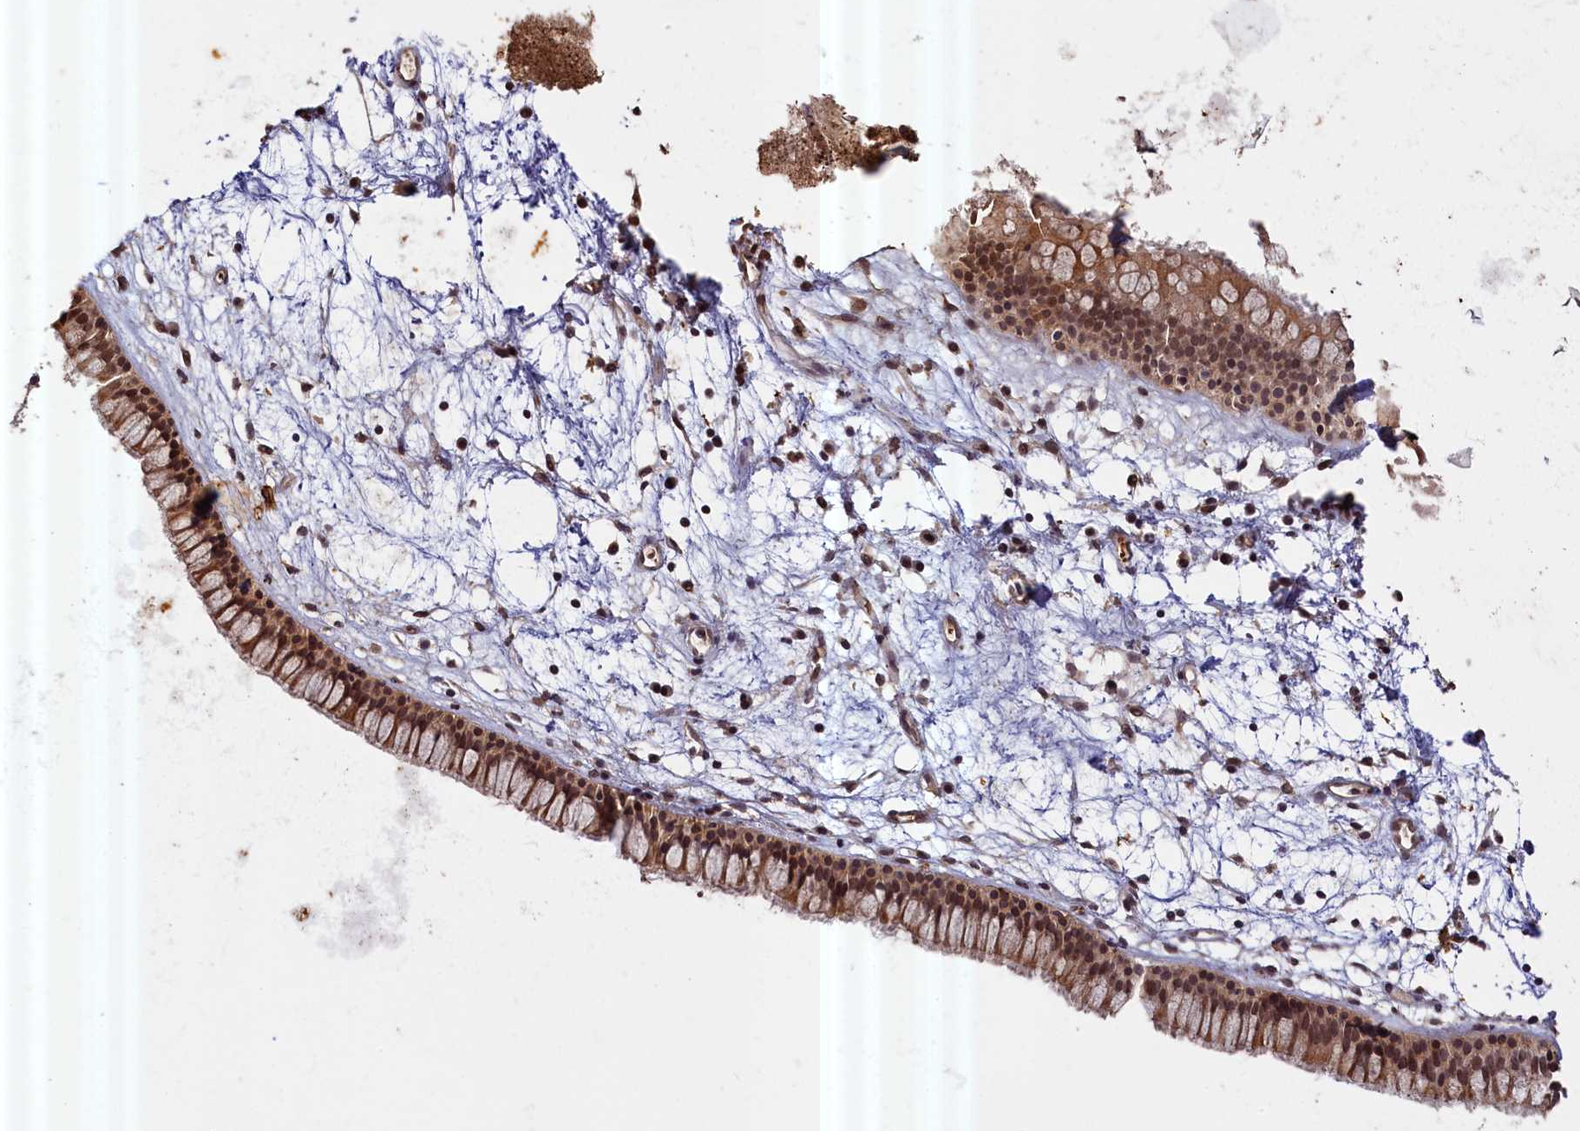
{"staining": {"intensity": "moderate", "quantity": ">75%", "location": "cytoplasmic/membranous,nuclear"}, "tissue": "nasopharynx", "cell_type": "Respiratory epithelial cells", "image_type": "normal", "snomed": [{"axis": "morphology", "description": "Normal tissue, NOS"}, {"axis": "topography", "description": "Nasopharynx"}], "caption": "The photomicrograph demonstrates immunohistochemical staining of unremarkable nasopharynx. There is moderate cytoplasmic/membranous,nuclear positivity is appreciated in approximately >75% of respiratory epithelial cells.", "gene": "ZNF480", "patient": {"sex": "male", "age": 82}}